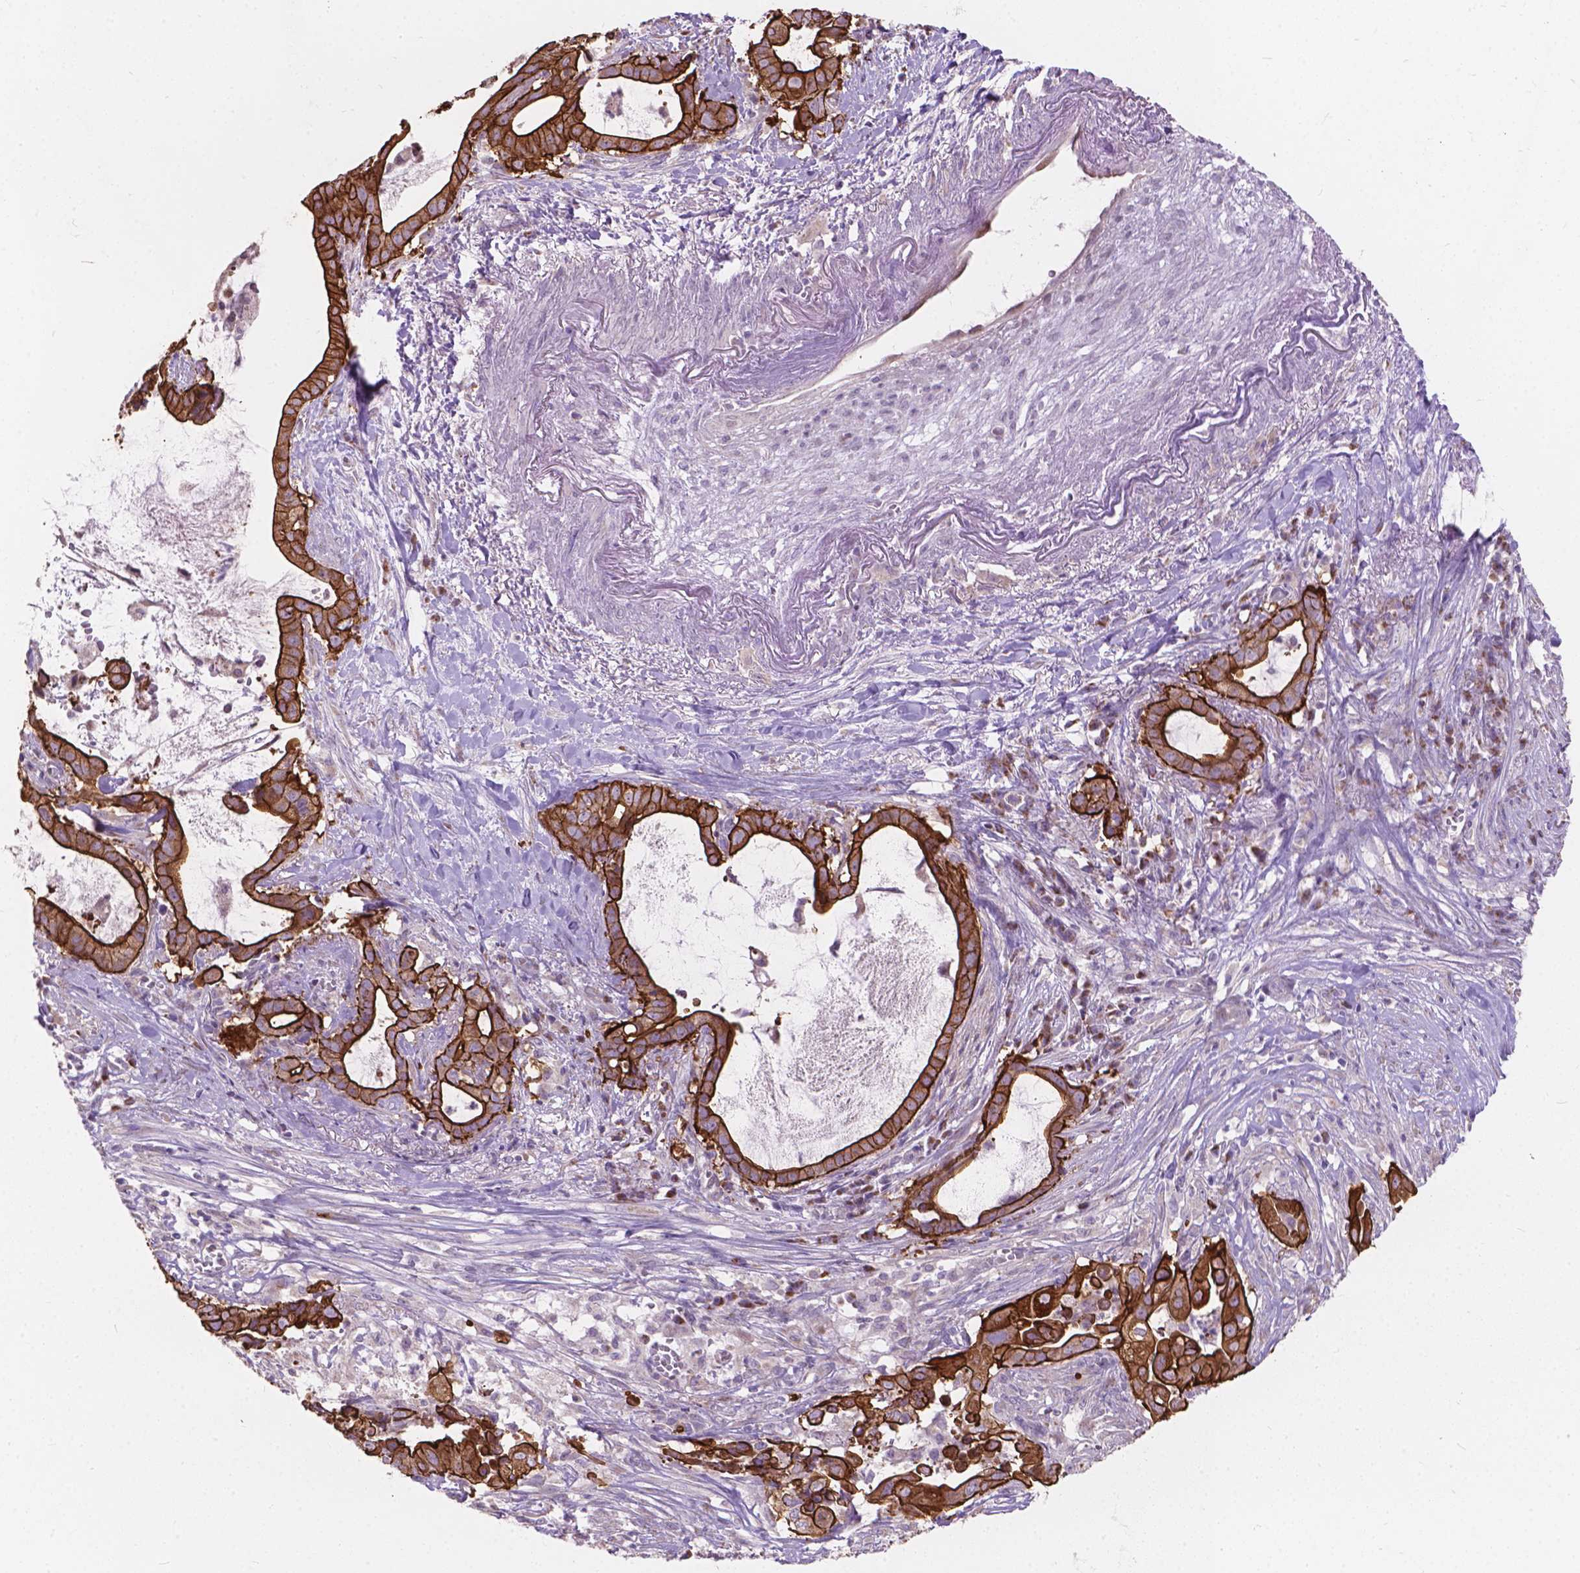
{"staining": {"intensity": "strong", "quantity": "25%-75%", "location": "cytoplasmic/membranous"}, "tissue": "pancreatic cancer", "cell_type": "Tumor cells", "image_type": "cancer", "snomed": [{"axis": "morphology", "description": "Adenocarcinoma, NOS"}, {"axis": "topography", "description": "Pancreas"}], "caption": "Tumor cells exhibit strong cytoplasmic/membranous expression in approximately 25%-75% of cells in pancreatic adenocarcinoma.", "gene": "MYH14", "patient": {"sex": "male", "age": 61}}